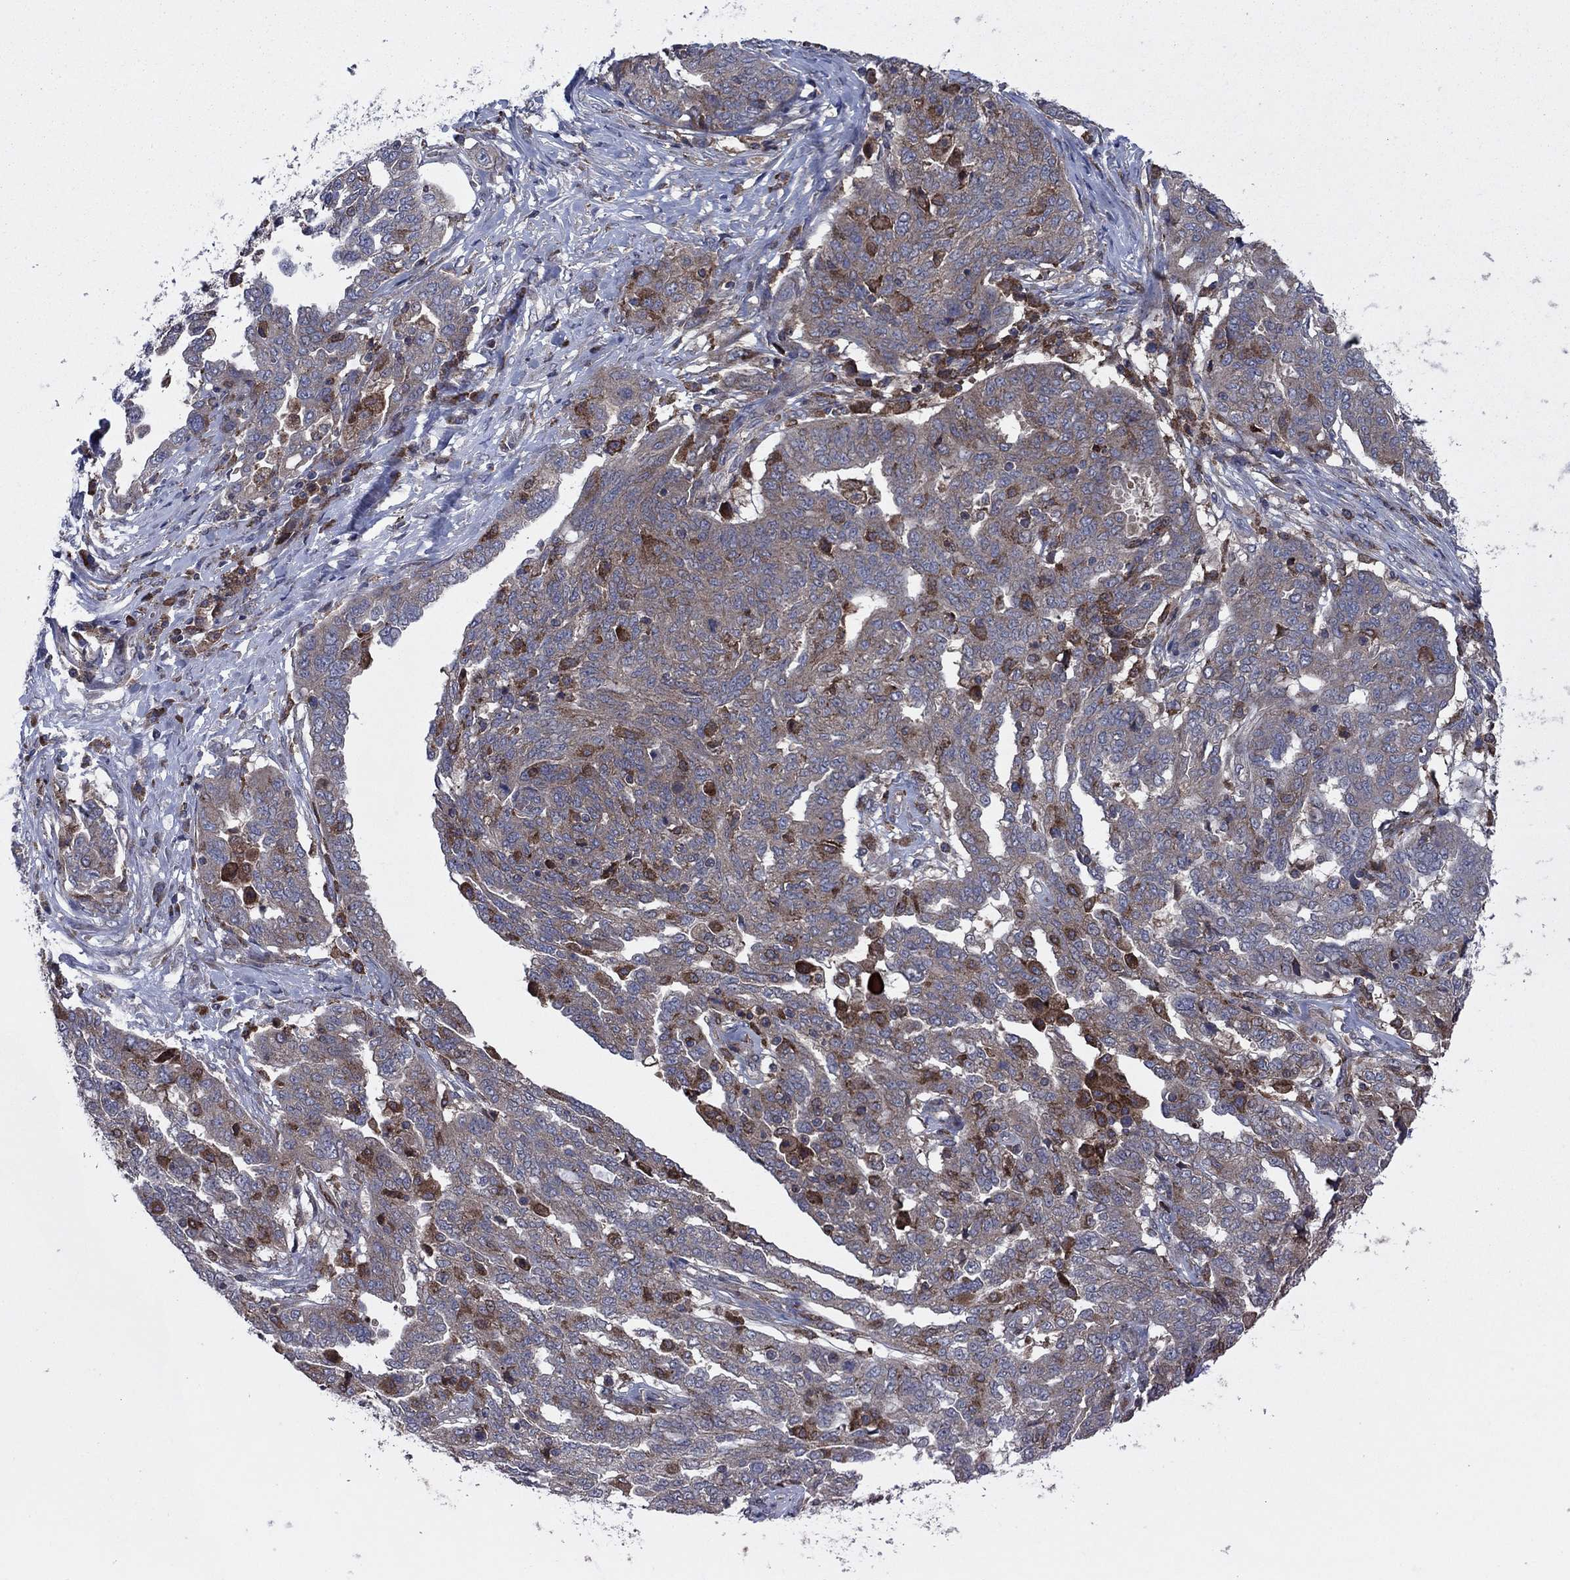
{"staining": {"intensity": "strong", "quantity": "<25%", "location": "cytoplasmic/membranous"}, "tissue": "ovarian cancer", "cell_type": "Tumor cells", "image_type": "cancer", "snomed": [{"axis": "morphology", "description": "Cystadenocarcinoma, serous, NOS"}, {"axis": "topography", "description": "Ovary"}], "caption": "The photomicrograph displays a brown stain indicating the presence of a protein in the cytoplasmic/membranous of tumor cells in ovarian cancer (serous cystadenocarcinoma).", "gene": "MEA1", "patient": {"sex": "female", "age": 67}}